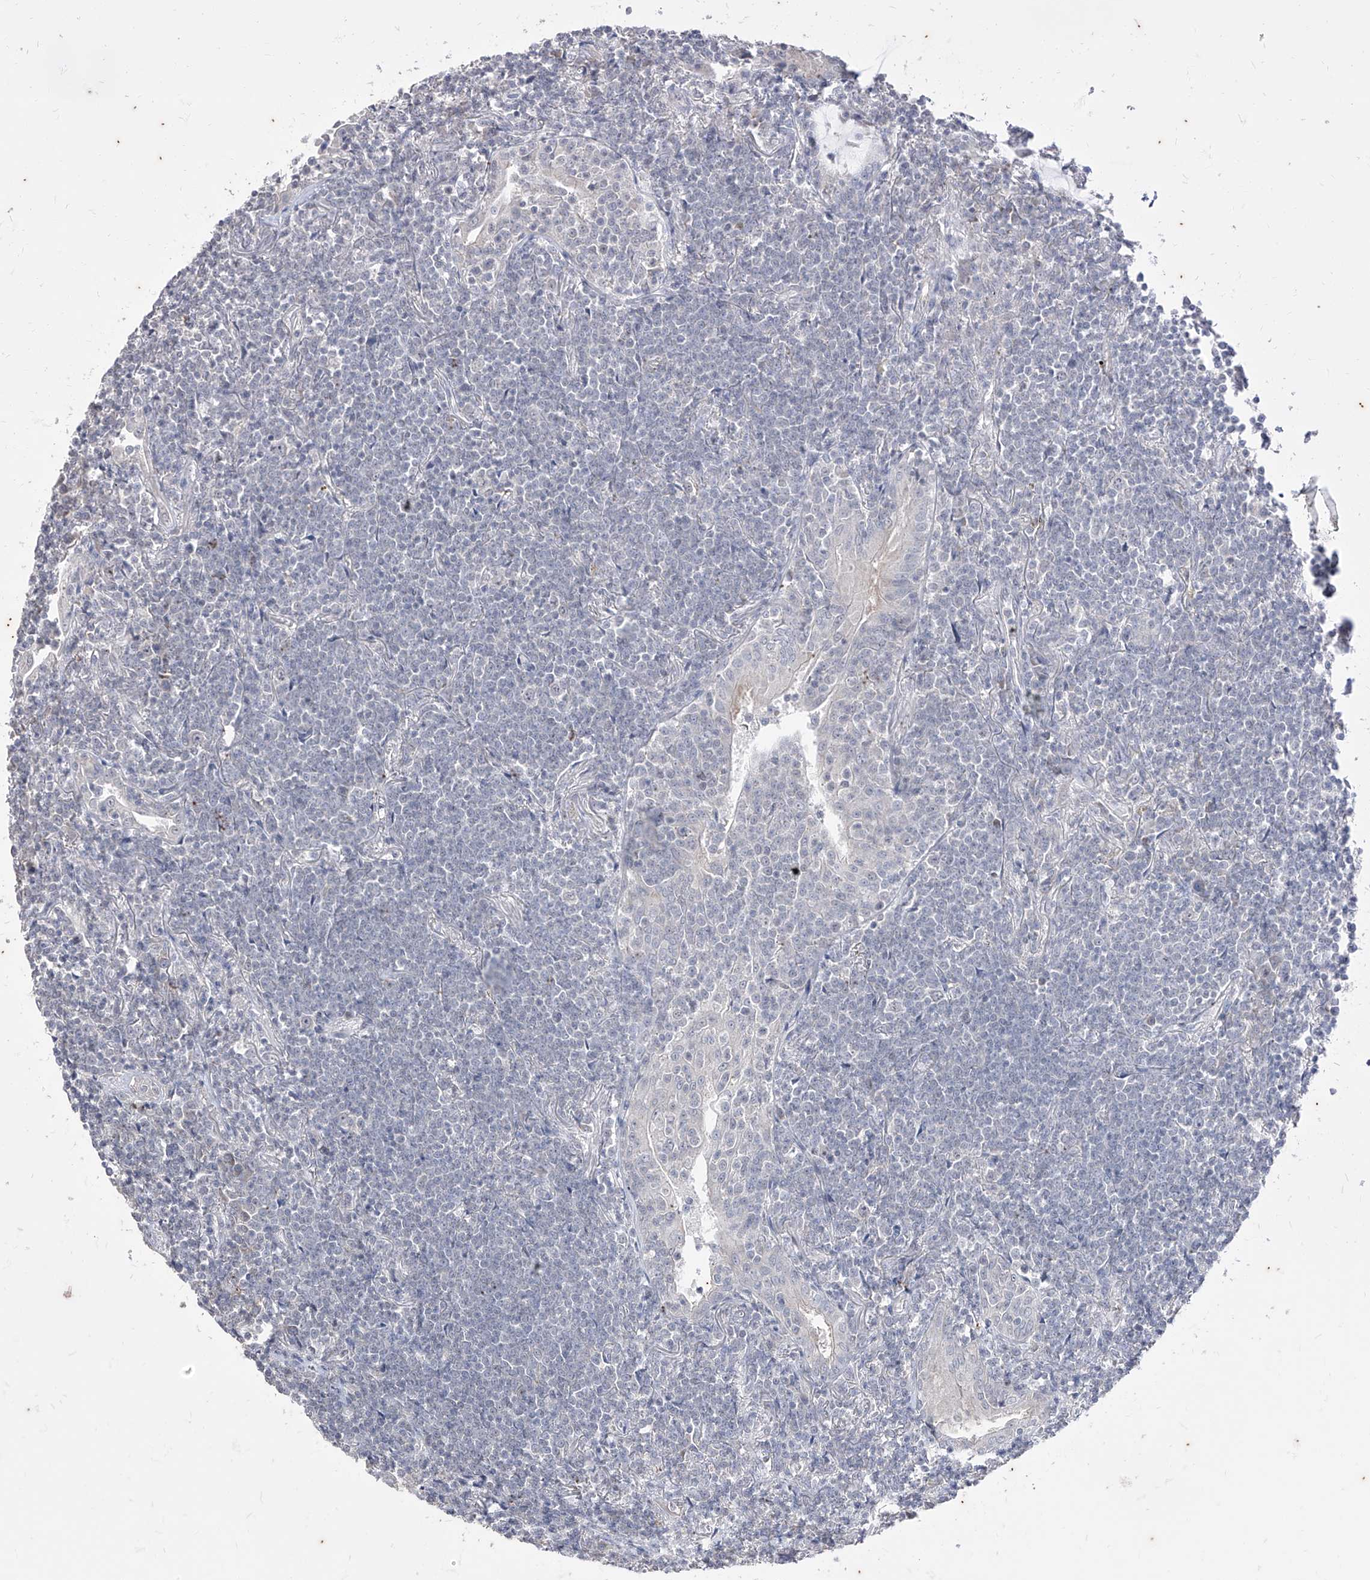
{"staining": {"intensity": "negative", "quantity": "none", "location": "none"}, "tissue": "lymphoma", "cell_type": "Tumor cells", "image_type": "cancer", "snomed": [{"axis": "morphology", "description": "Malignant lymphoma, non-Hodgkin's type, Low grade"}, {"axis": "topography", "description": "Lung"}], "caption": "Image shows no significant protein staining in tumor cells of malignant lymphoma, non-Hodgkin's type (low-grade).", "gene": "PHF20L1", "patient": {"sex": "female", "age": 71}}